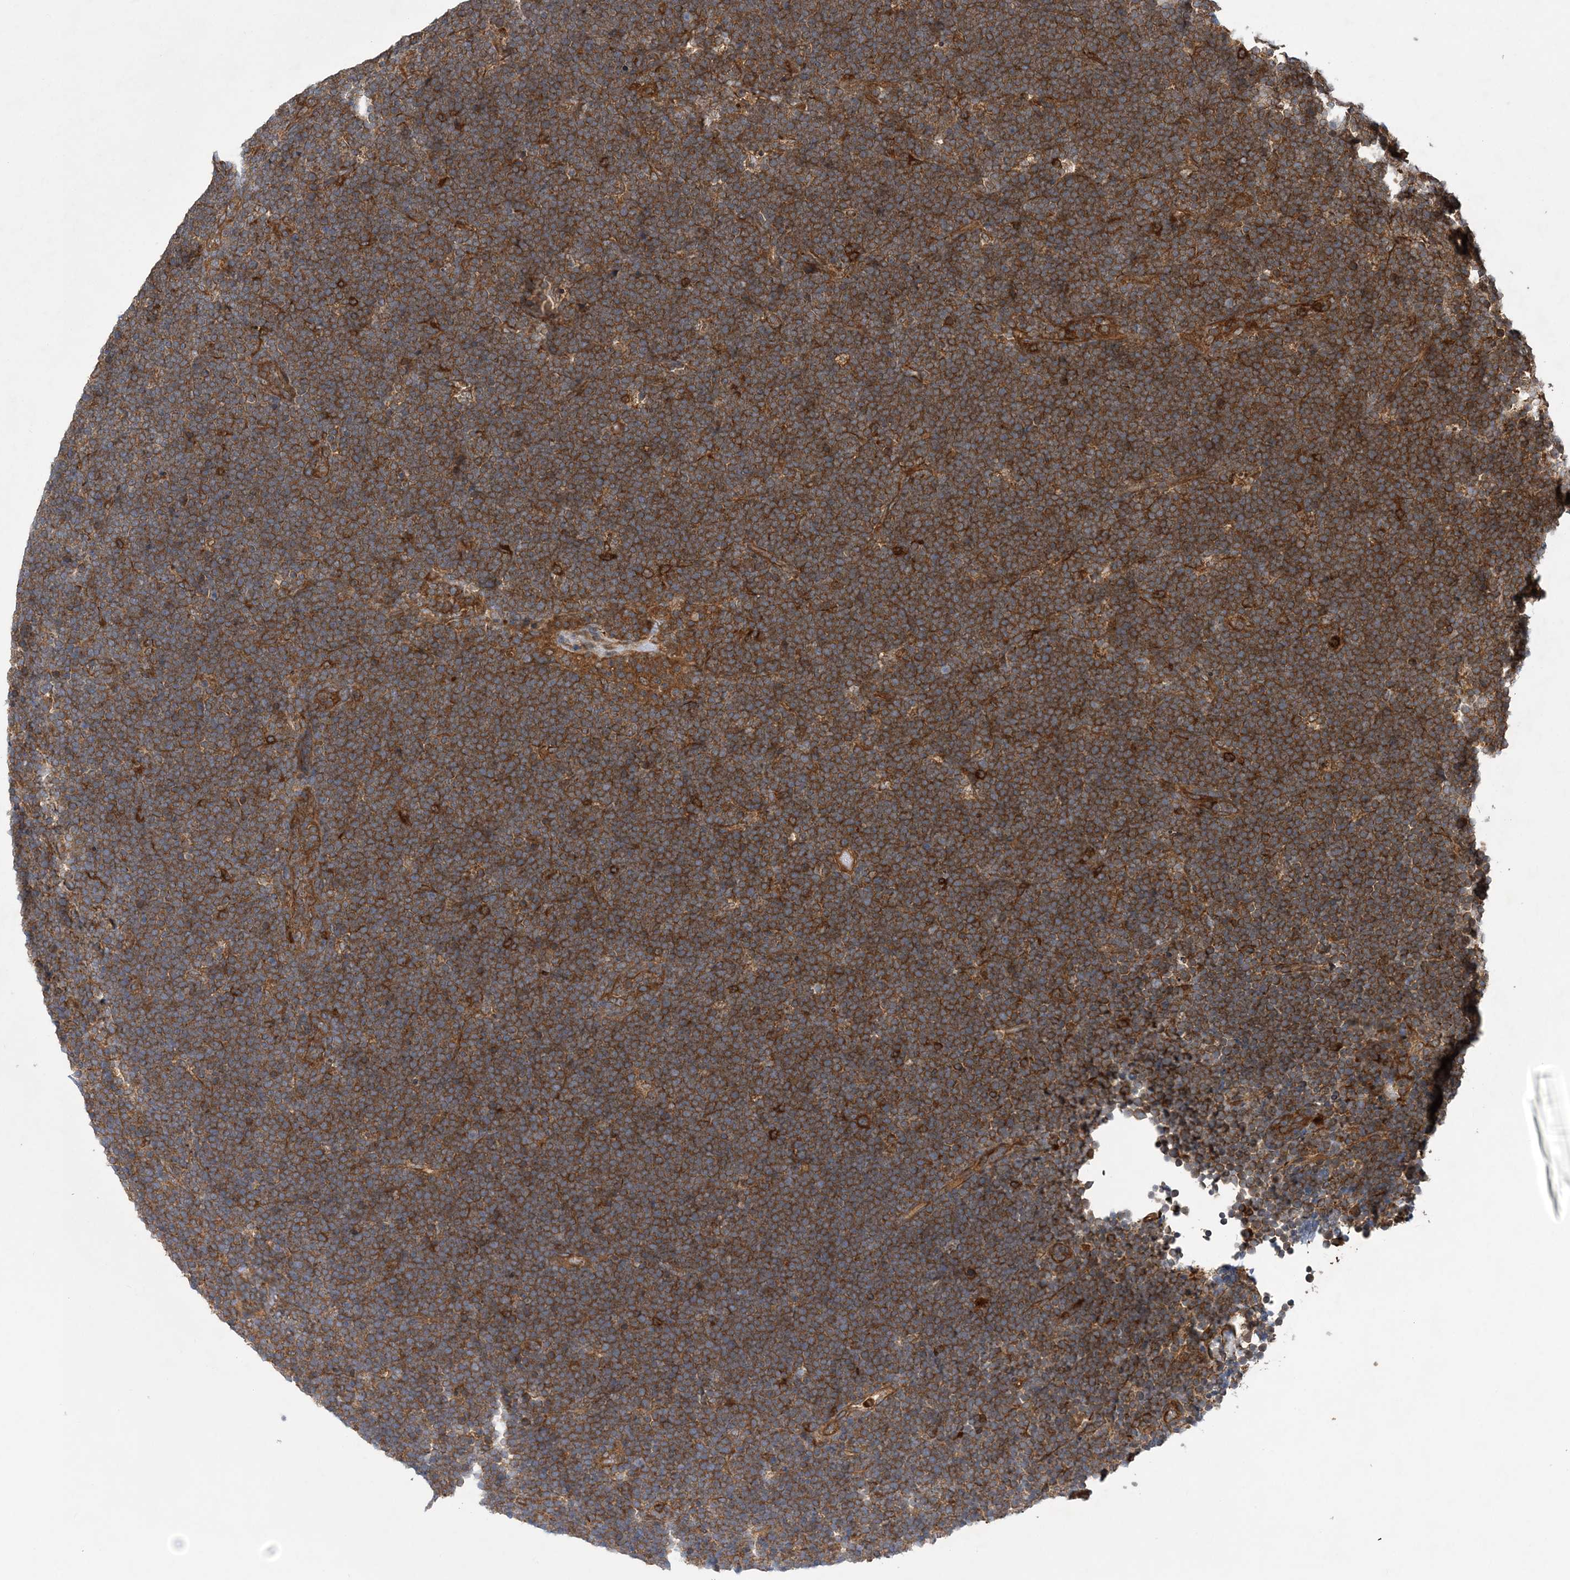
{"staining": {"intensity": "moderate", "quantity": ">75%", "location": "cytoplasmic/membranous"}, "tissue": "lymphoma", "cell_type": "Tumor cells", "image_type": "cancer", "snomed": [{"axis": "morphology", "description": "Malignant lymphoma, non-Hodgkin's type, High grade"}, {"axis": "topography", "description": "Lymph node"}], "caption": "IHC of lymphoma displays medium levels of moderate cytoplasmic/membranous positivity in about >75% of tumor cells.", "gene": "ATG3", "patient": {"sex": "male", "age": 13}}